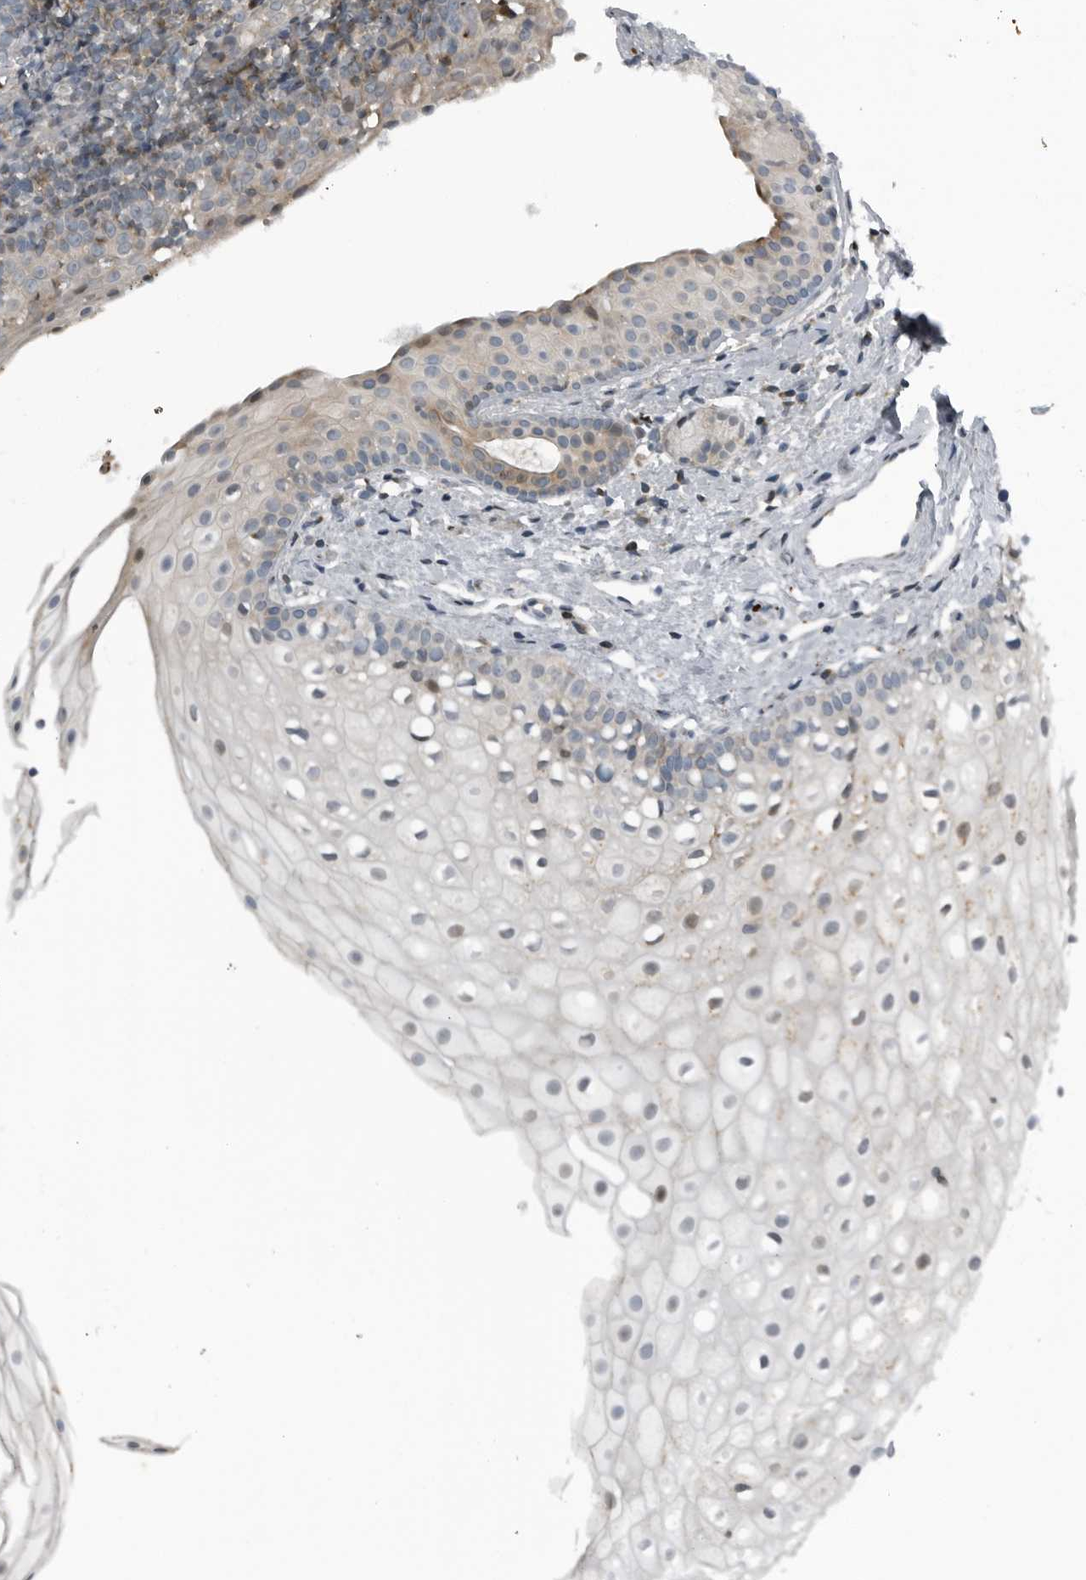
{"staining": {"intensity": "weak", "quantity": "<25%", "location": "cytoplasmic/membranous"}, "tissue": "oral mucosa", "cell_type": "Squamous epithelial cells", "image_type": "normal", "snomed": [{"axis": "morphology", "description": "Normal tissue, NOS"}, {"axis": "topography", "description": "Oral tissue"}], "caption": "Squamous epithelial cells show no significant protein positivity in benign oral mucosa.", "gene": "GAK", "patient": {"sex": "male", "age": 28}}